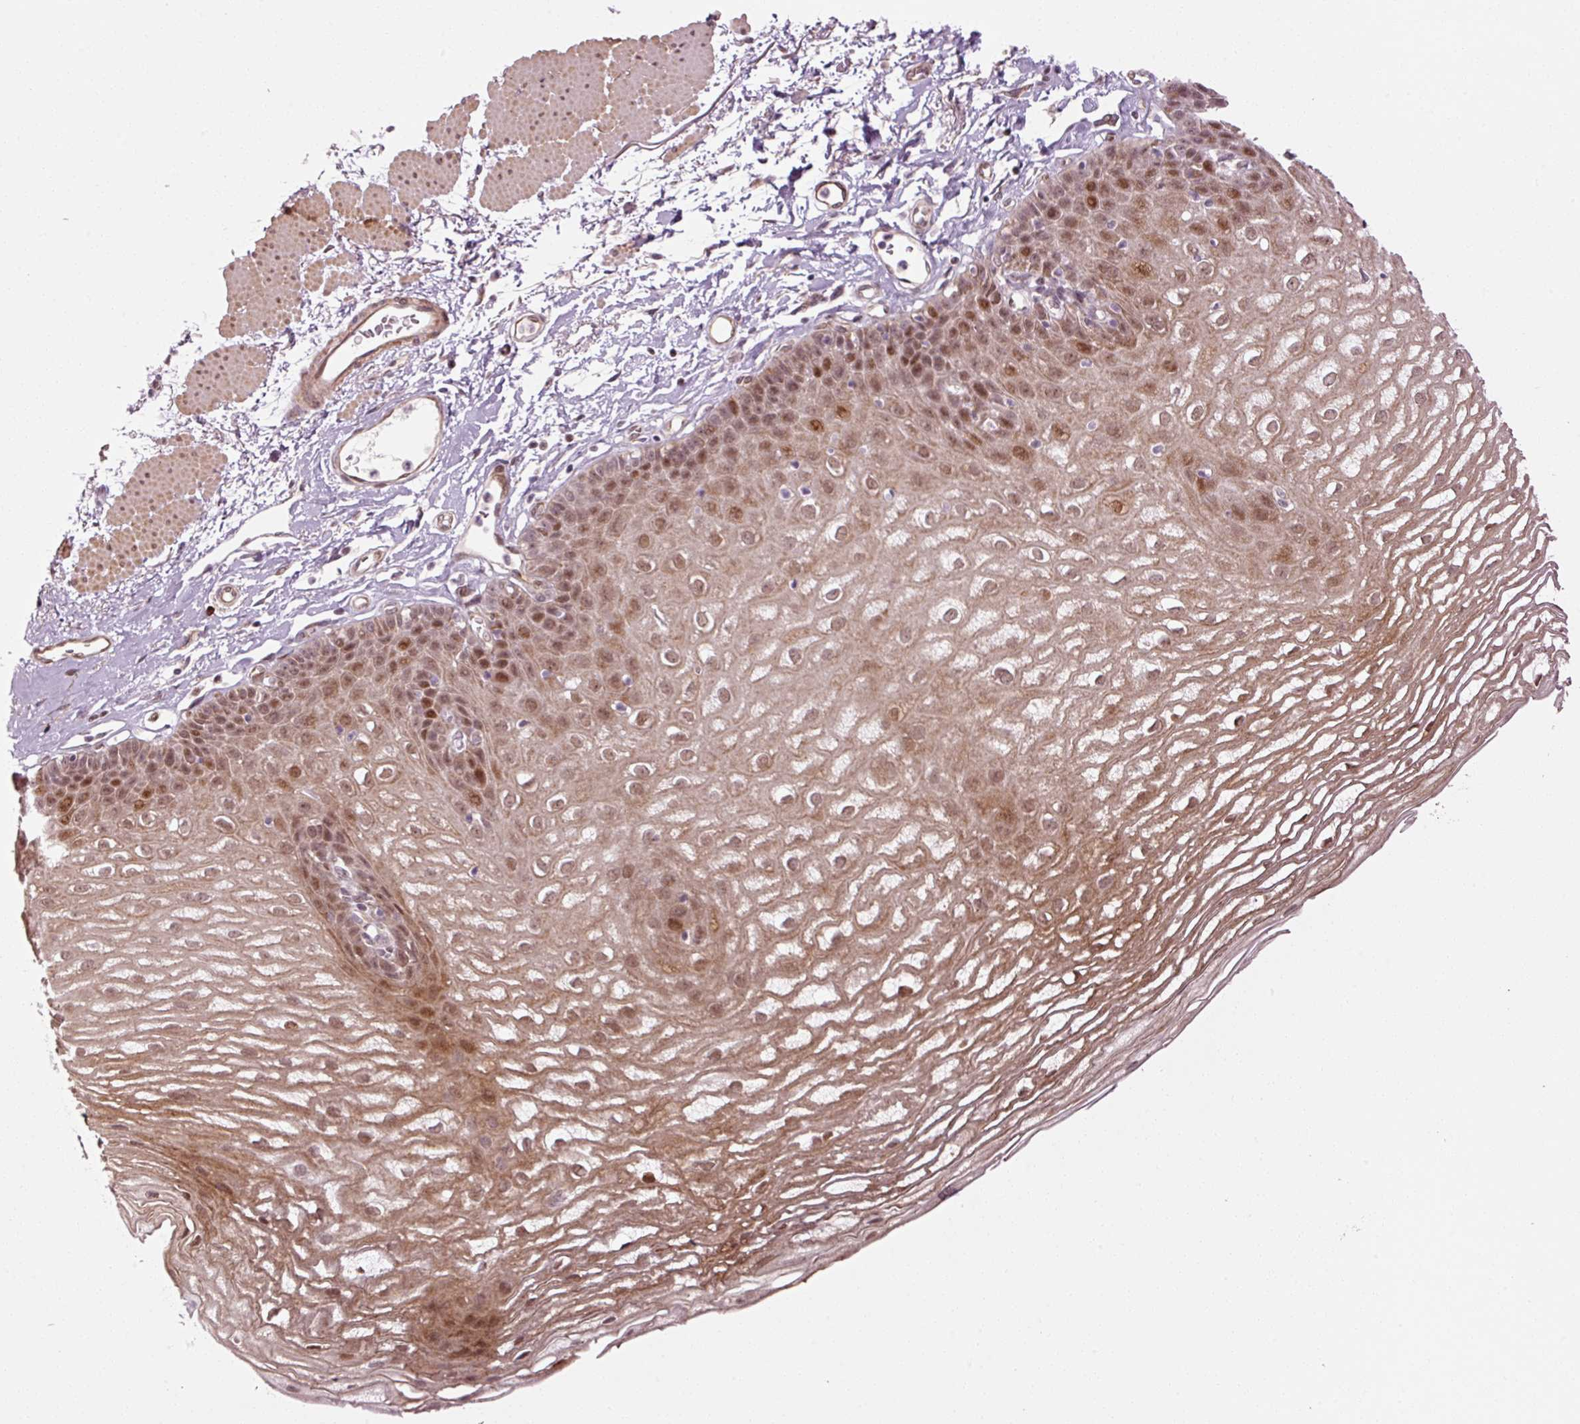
{"staining": {"intensity": "moderate", "quantity": ">75%", "location": "cytoplasmic/membranous,nuclear"}, "tissue": "esophagus", "cell_type": "Squamous epithelial cells", "image_type": "normal", "snomed": [{"axis": "morphology", "description": "Normal tissue, NOS"}, {"axis": "topography", "description": "Esophagus"}], "caption": "The photomicrograph exhibits immunohistochemical staining of unremarkable esophagus. There is moderate cytoplasmic/membranous,nuclear staining is seen in about >75% of squamous epithelial cells.", "gene": "ANKRD20A1", "patient": {"sex": "female", "age": 81}}